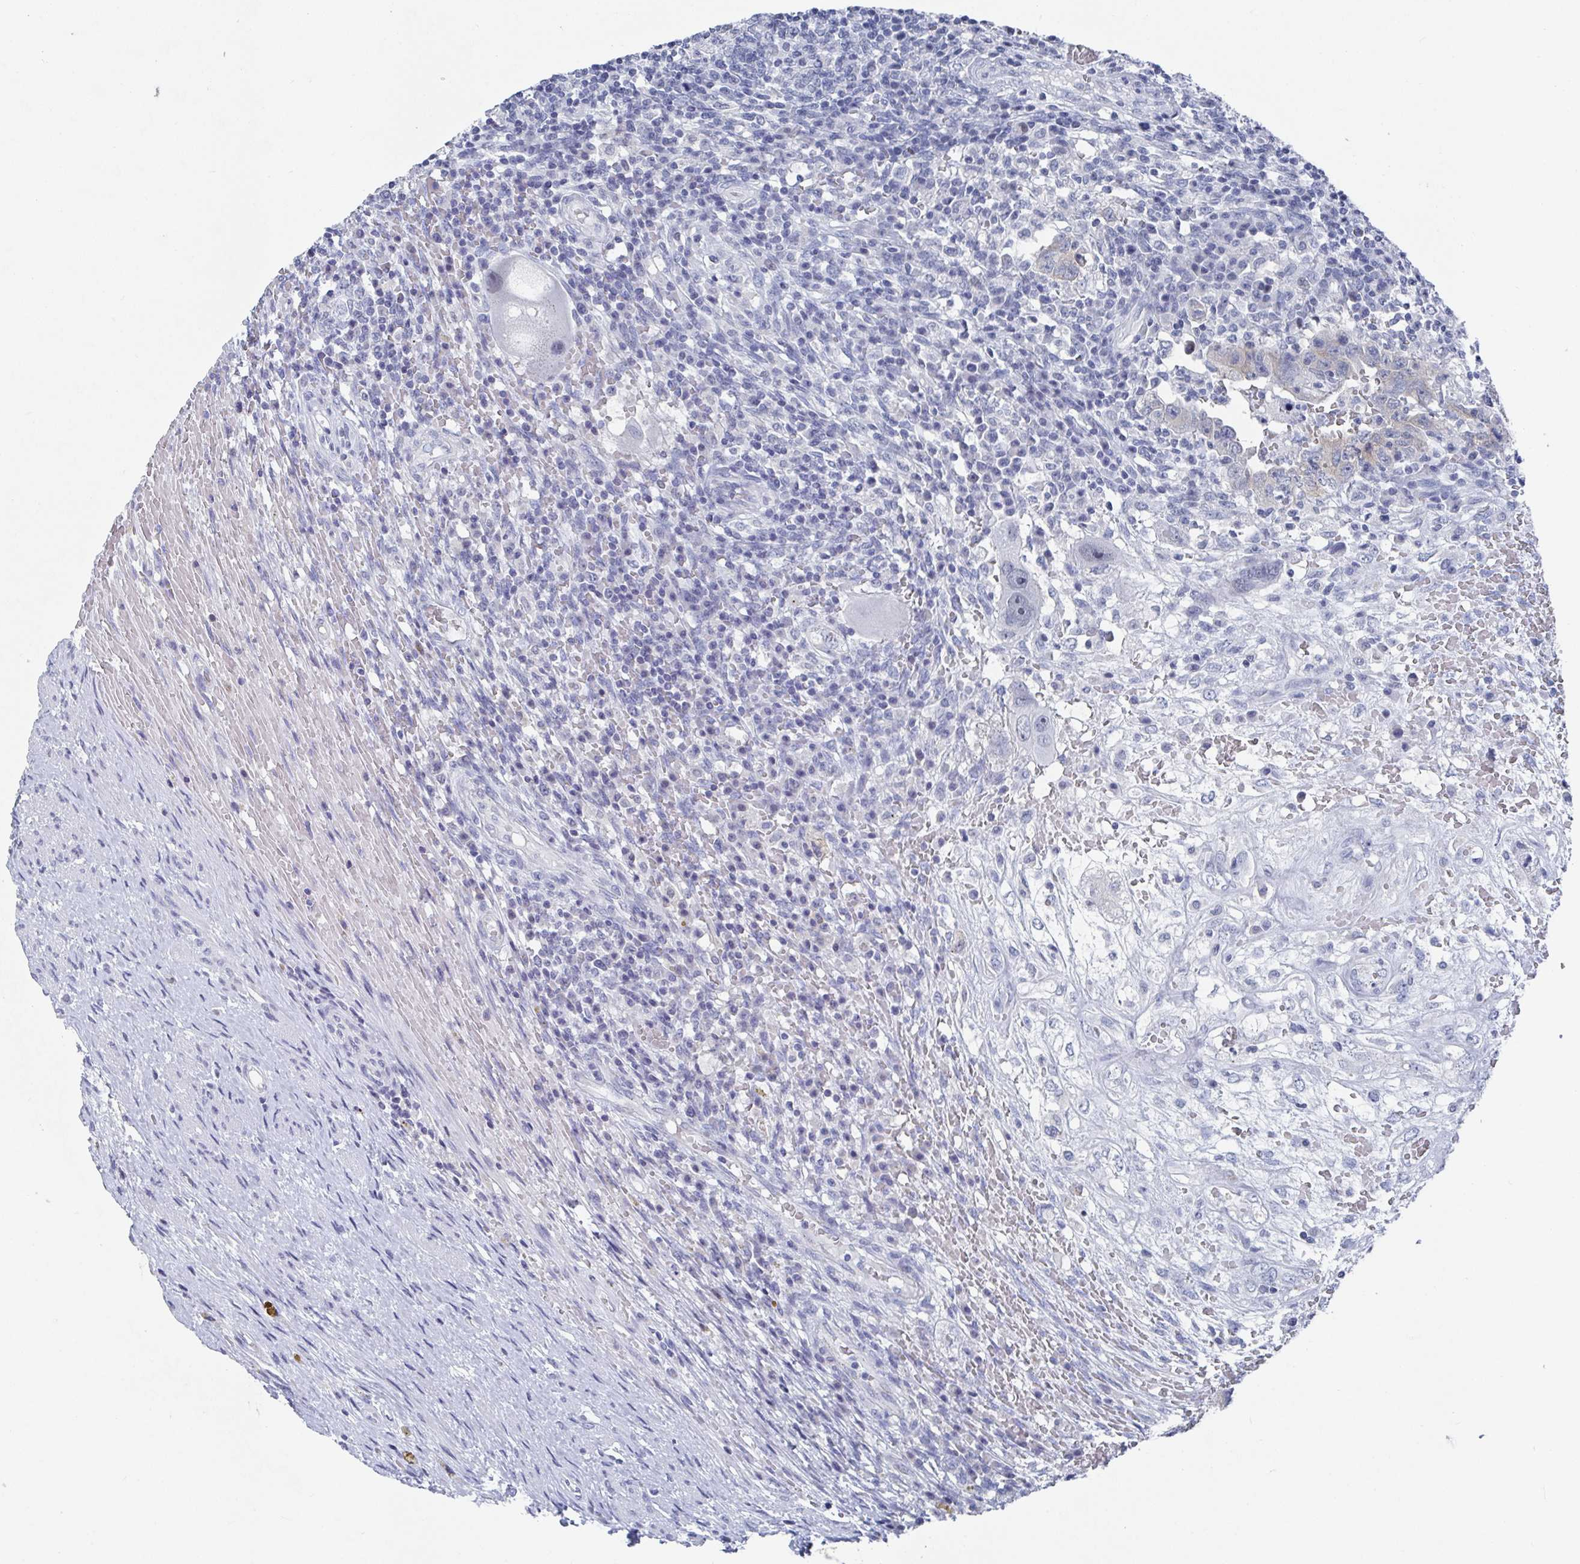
{"staining": {"intensity": "negative", "quantity": "none", "location": "none"}, "tissue": "testis cancer", "cell_type": "Tumor cells", "image_type": "cancer", "snomed": [{"axis": "morphology", "description": "Carcinoma, Embryonal, NOS"}, {"axis": "topography", "description": "Testis"}], "caption": "Immunohistochemistry (IHC) of testis cancer displays no staining in tumor cells. The staining is performed using DAB (3,3'-diaminobenzidine) brown chromogen with nuclei counter-stained in using hematoxylin.", "gene": "CAMKV", "patient": {"sex": "male", "age": 26}}